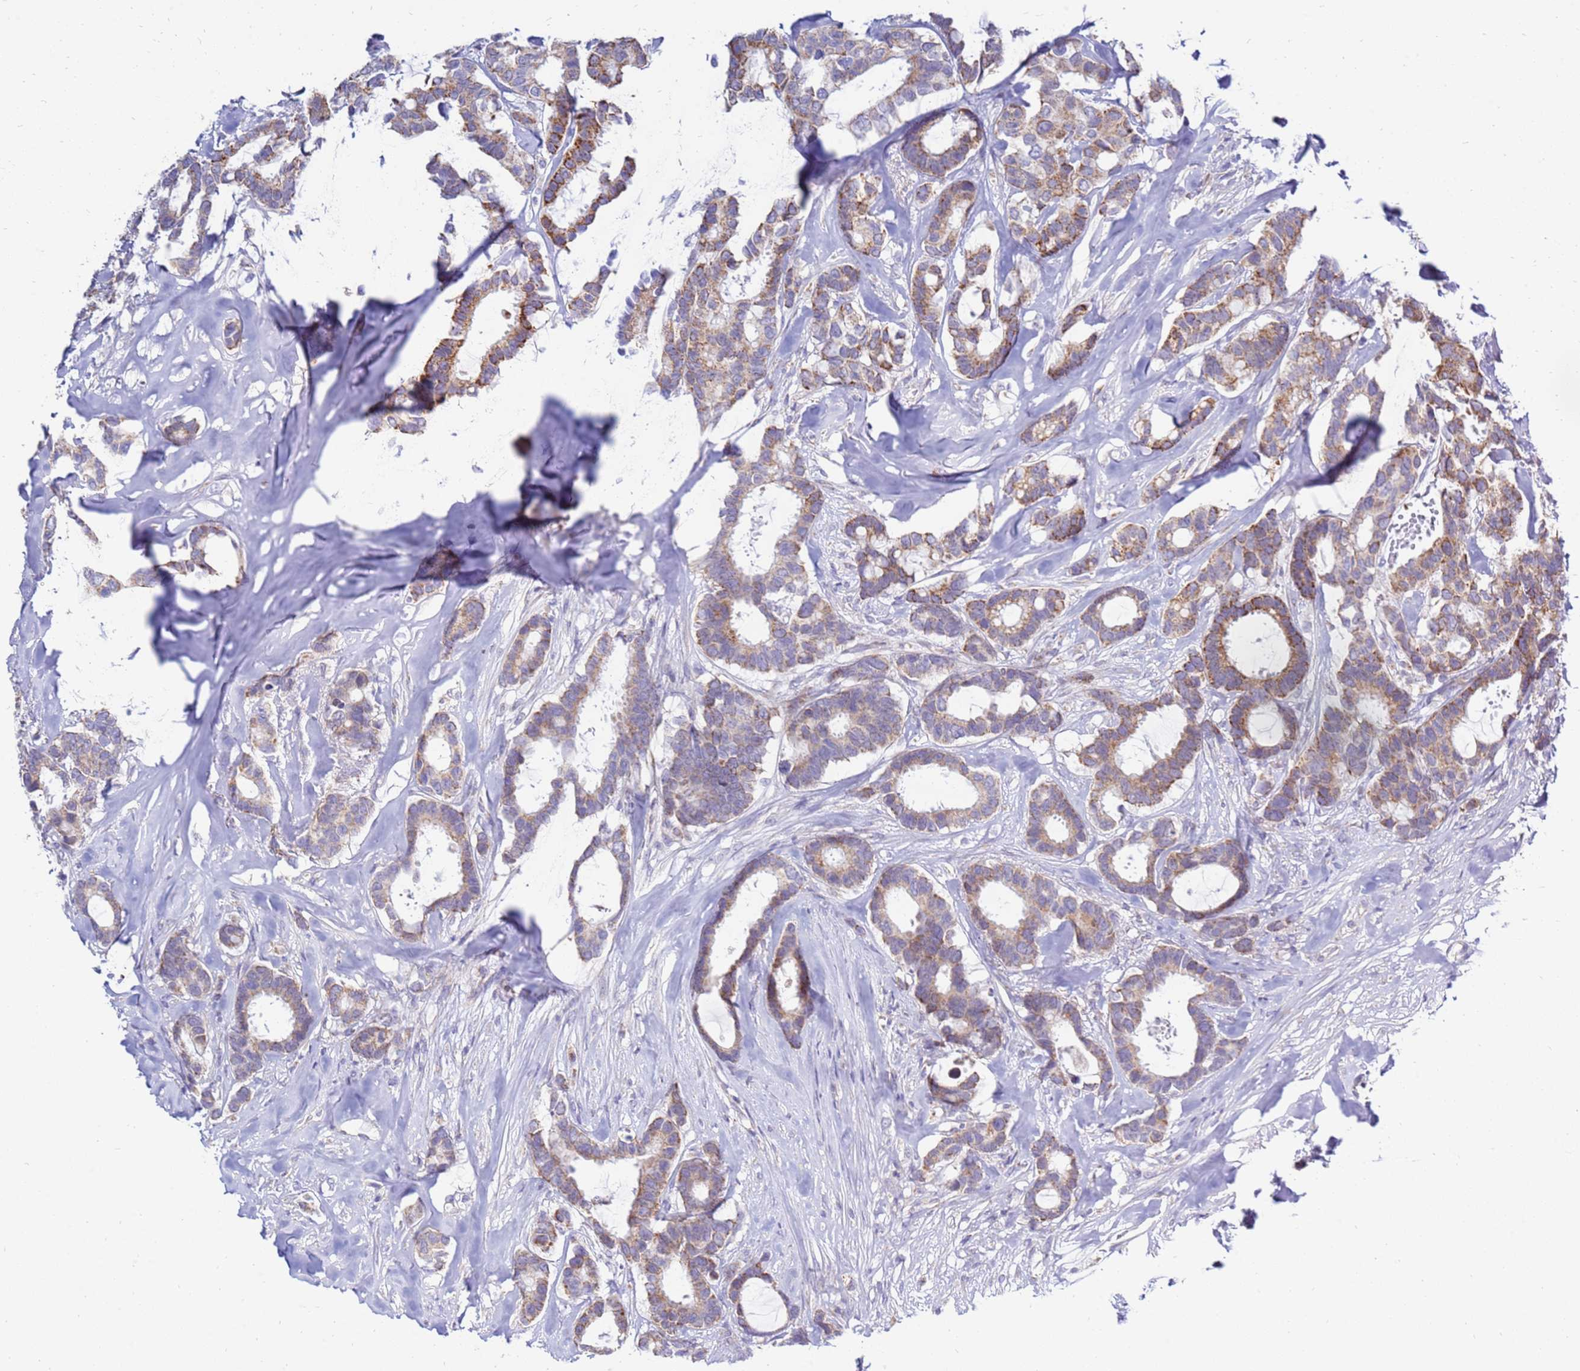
{"staining": {"intensity": "moderate", "quantity": "25%-75%", "location": "cytoplasmic/membranous"}, "tissue": "breast cancer", "cell_type": "Tumor cells", "image_type": "cancer", "snomed": [{"axis": "morphology", "description": "Duct carcinoma"}, {"axis": "topography", "description": "Breast"}], "caption": "Protein expression analysis of human breast cancer (intraductal carcinoma) reveals moderate cytoplasmic/membranous expression in about 25%-75% of tumor cells.", "gene": "IGF1R", "patient": {"sex": "female", "age": 87}}